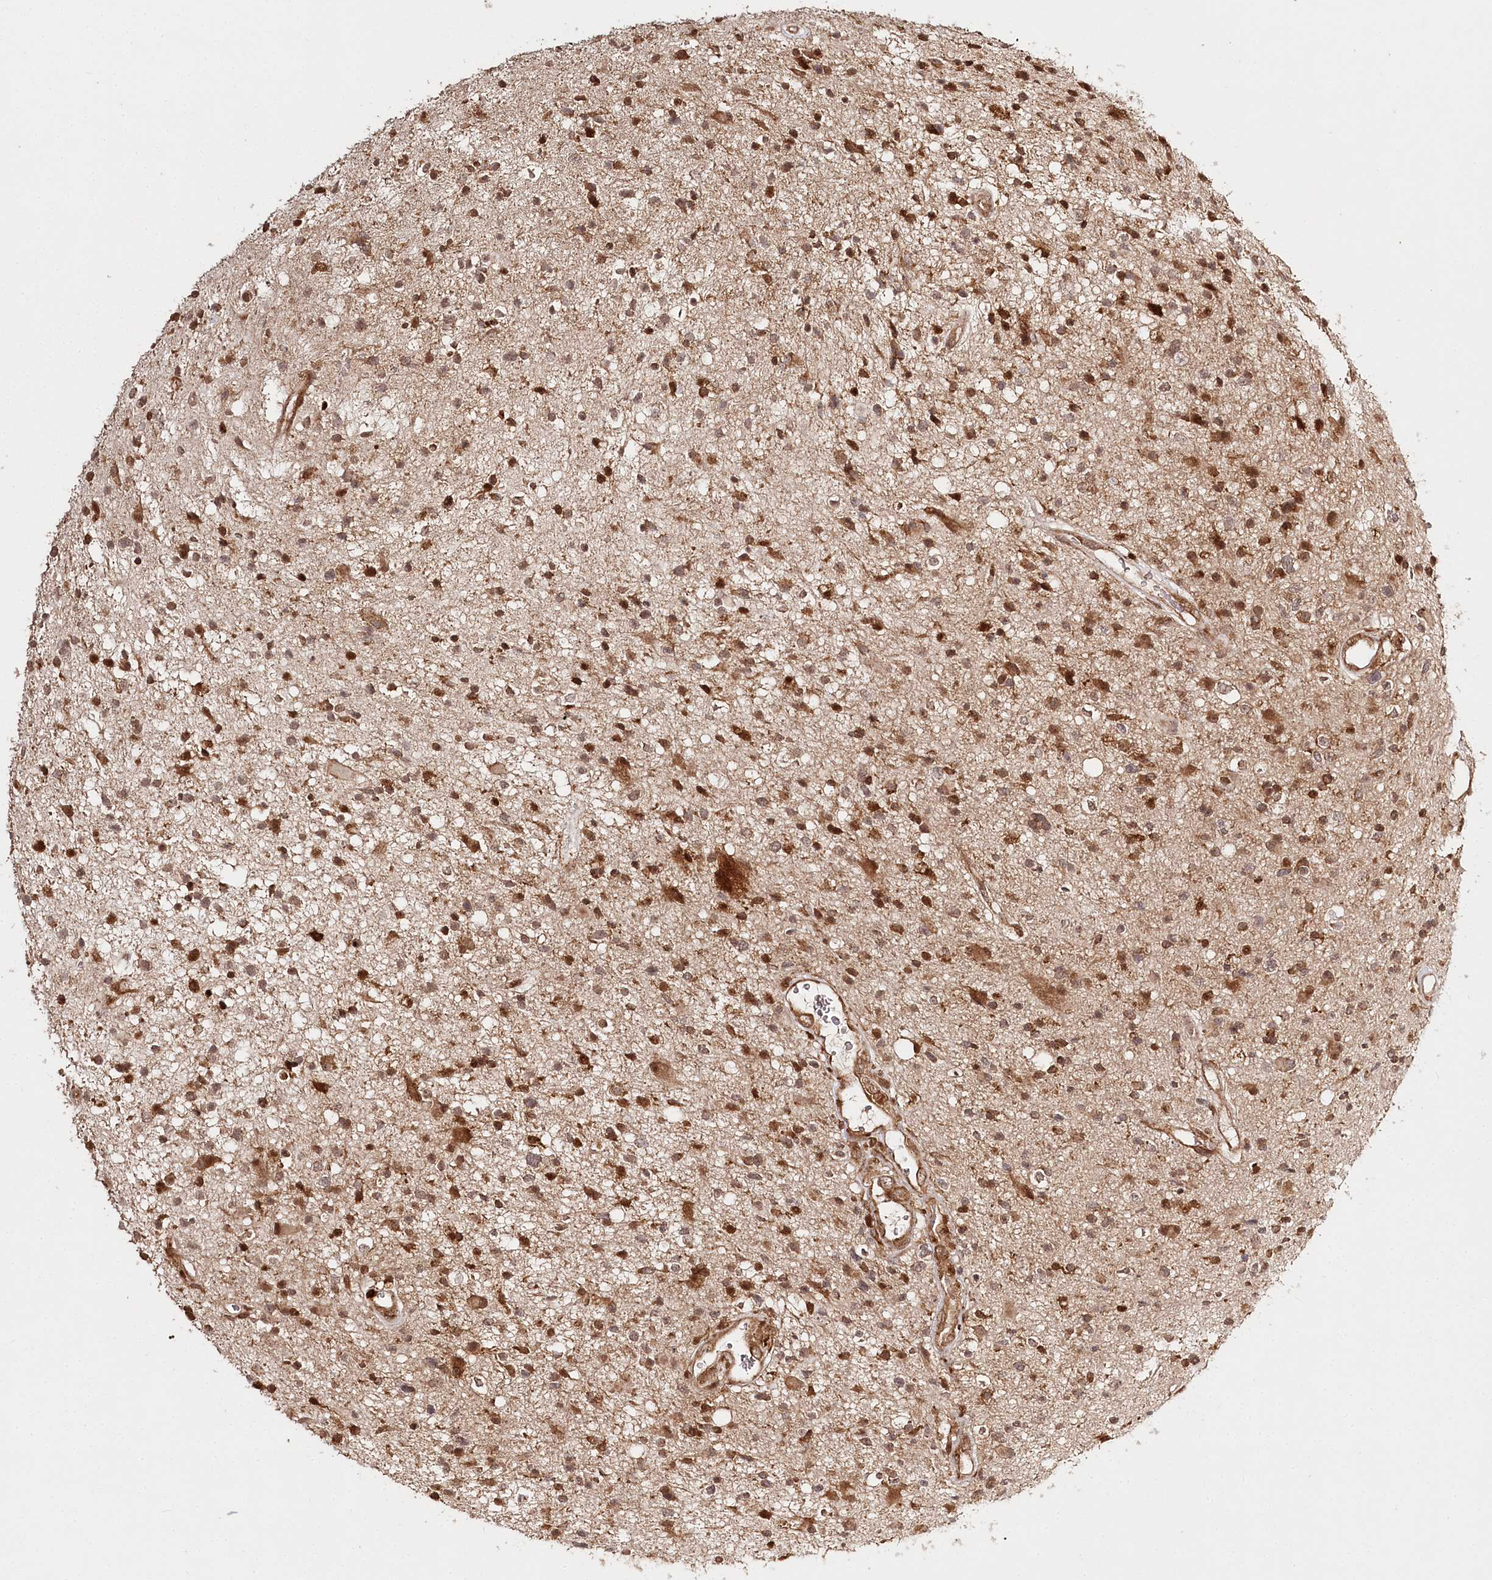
{"staining": {"intensity": "strong", "quantity": ">75%", "location": "nuclear"}, "tissue": "glioma", "cell_type": "Tumor cells", "image_type": "cancer", "snomed": [{"axis": "morphology", "description": "Glioma, malignant, High grade"}, {"axis": "topography", "description": "Brain"}], "caption": "High-grade glioma (malignant) was stained to show a protein in brown. There is high levels of strong nuclear staining in about >75% of tumor cells. (DAB IHC with brightfield microscopy, high magnification).", "gene": "ULK2", "patient": {"sex": "male", "age": 33}}